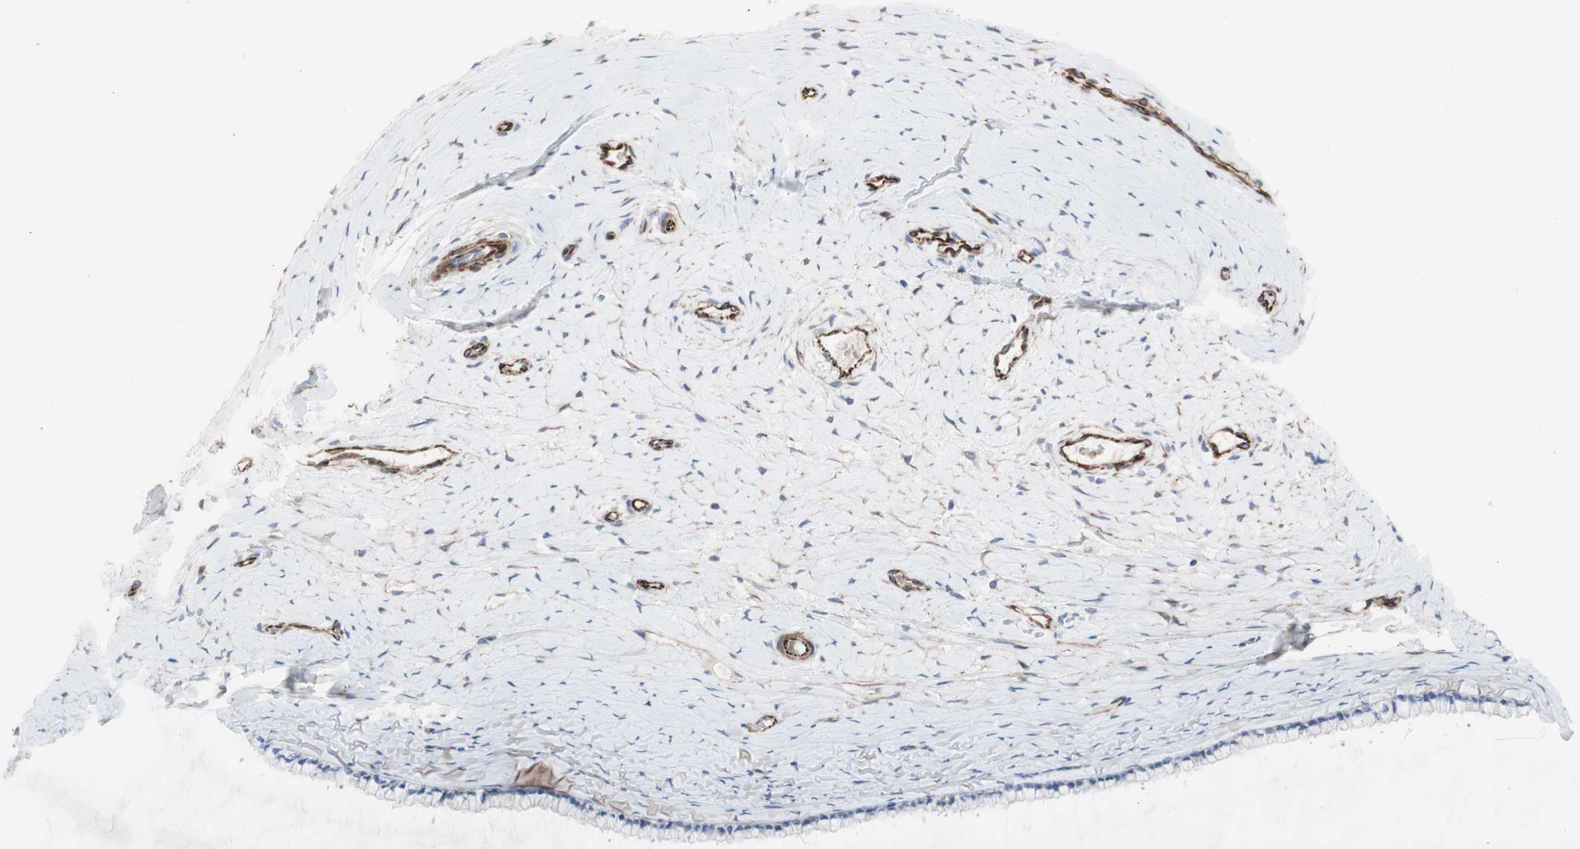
{"staining": {"intensity": "negative", "quantity": "none", "location": "none"}, "tissue": "cervix", "cell_type": "Glandular cells", "image_type": "normal", "snomed": [{"axis": "morphology", "description": "Normal tissue, NOS"}, {"axis": "topography", "description": "Cervix"}], "caption": "The histopathology image displays no staining of glandular cells in normal cervix.", "gene": "AGPAT5", "patient": {"sex": "female", "age": 39}}